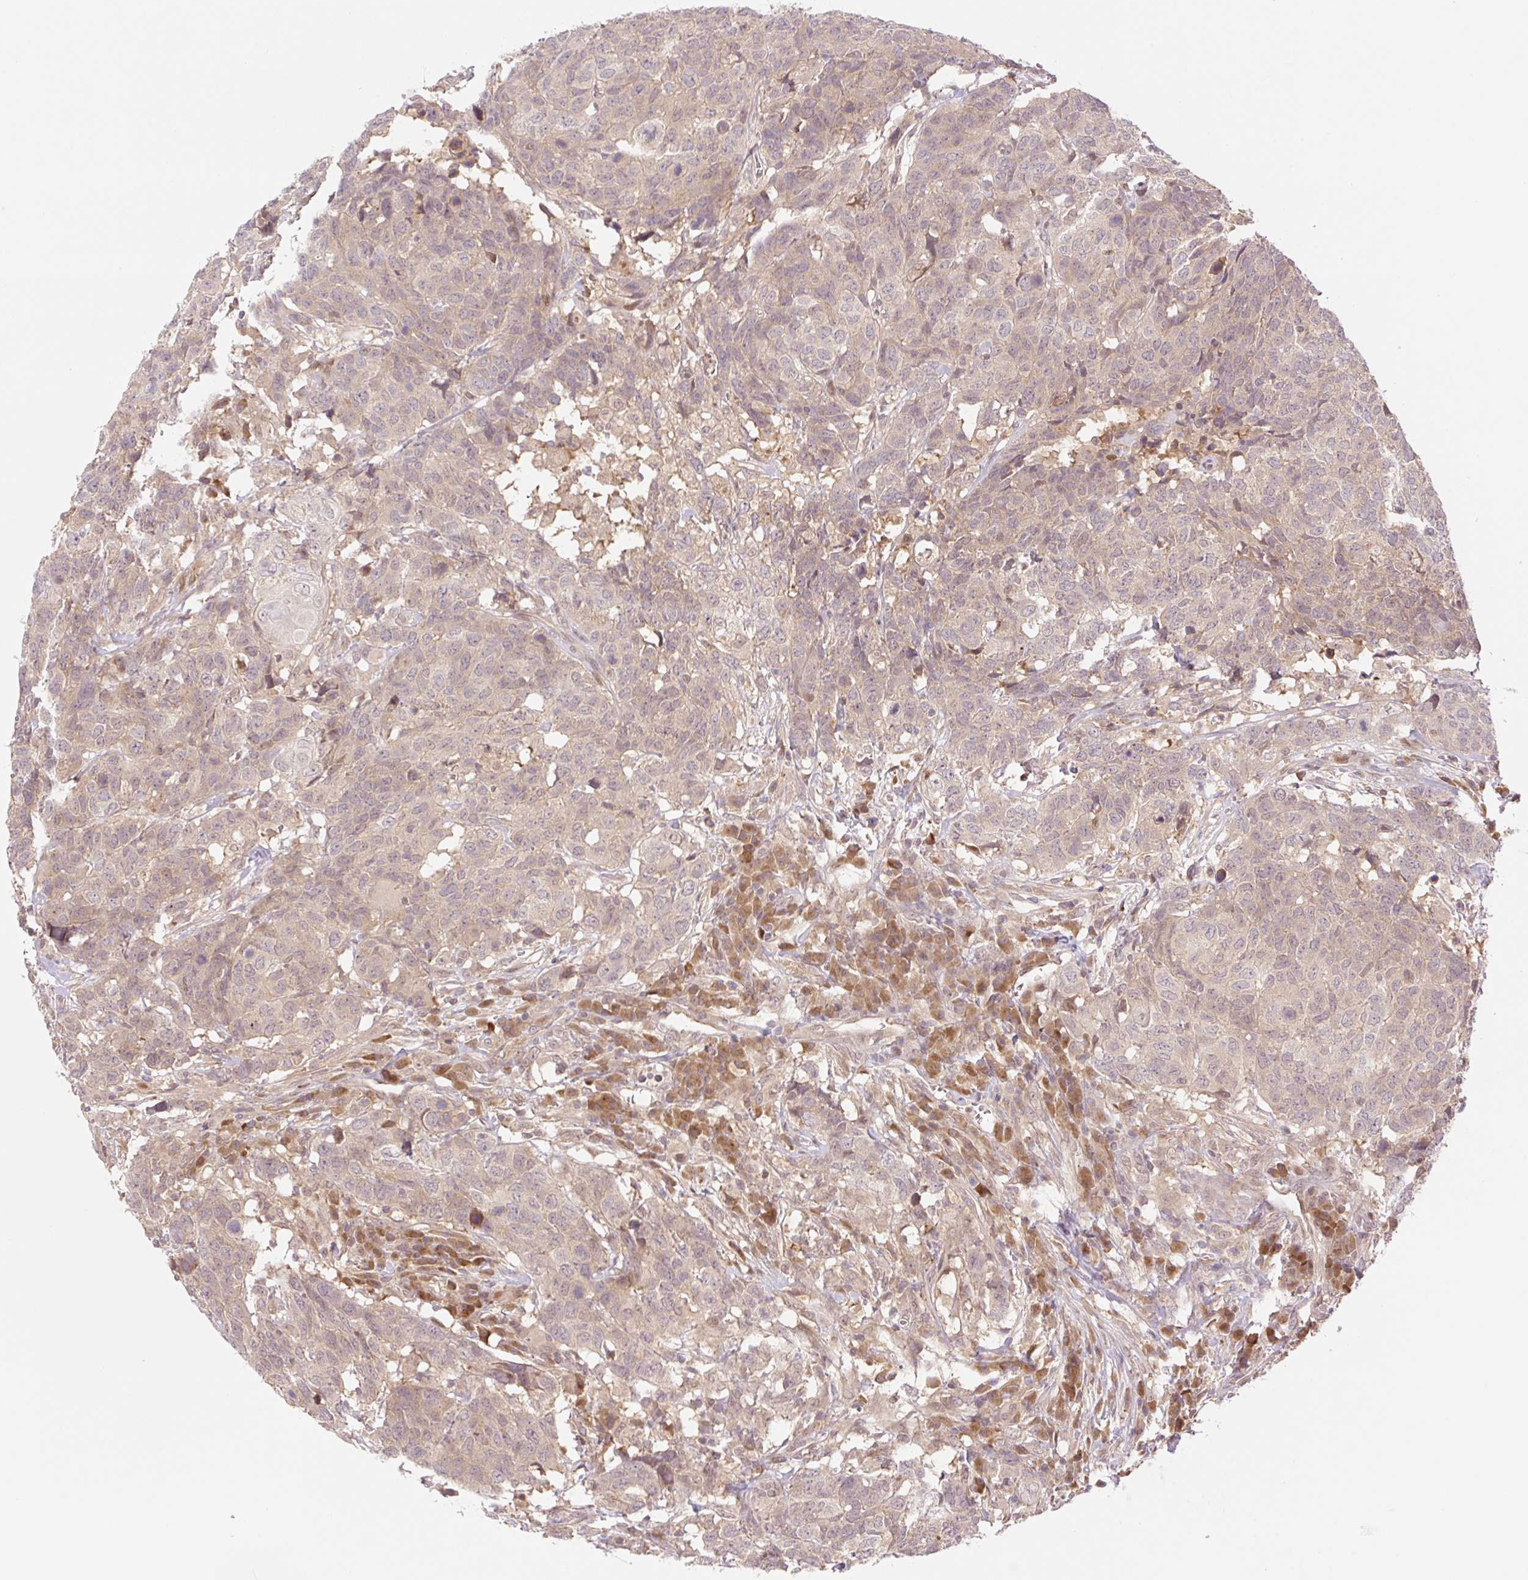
{"staining": {"intensity": "weak", "quantity": ">75%", "location": "cytoplasmic/membranous"}, "tissue": "head and neck cancer", "cell_type": "Tumor cells", "image_type": "cancer", "snomed": [{"axis": "morphology", "description": "Normal tissue, NOS"}, {"axis": "morphology", "description": "Squamous cell carcinoma, NOS"}, {"axis": "topography", "description": "Skeletal muscle"}, {"axis": "topography", "description": "Vascular tissue"}, {"axis": "topography", "description": "Peripheral nerve tissue"}, {"axis": "topography", "description": "Head-Neck"}], "caption": "Protein expression analysis of human head and neck squamous cell carcinoma reveals weak cytoplasmic/membranous positivity in about >75% of tumor cells.", "gene": "VPS25", "patient": {"sex": "male", "age": 66}}